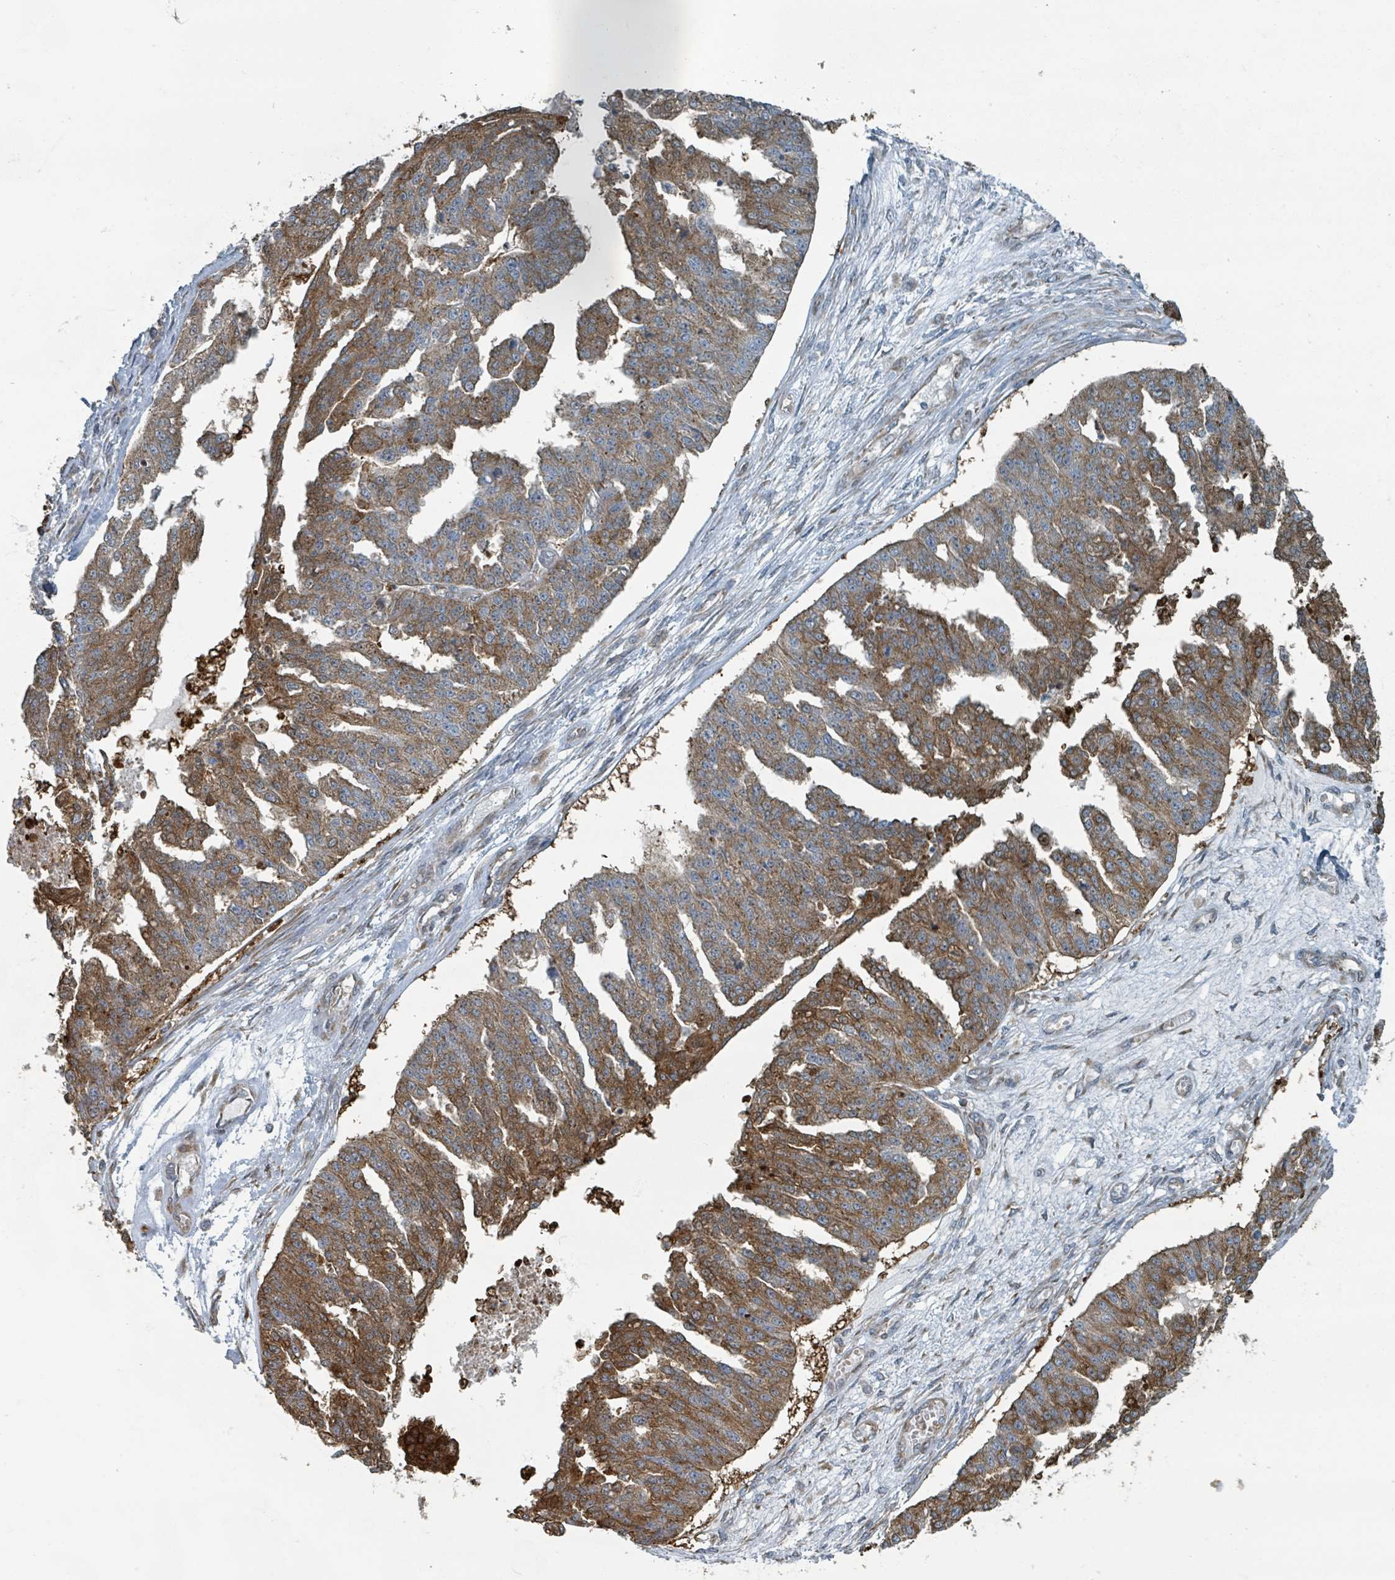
{"staining": {"intensity": "moderate", "quantity": ">75%", "location": "cytoplasmic/membranous"}, "tissue": "ovarian cancer", "cell_type": "Tumor cells", "image_type": "cancer", "snomed": [{"axis": "morphology", "description": "Cystadenocarcinoma, serous, NOS"}, {"axis": "topography", "description": "Ovary"}], "caption": "Immunohistochemical staining of ovarian cancer (serous cystadenocarcinoma) demonstrates medium levels of moderate cytoplasmic/membranous protein staining in approximately >75% of tumor cells.", "gene": "RHPN2", "patient": {"sex": "female", "age": 58}}